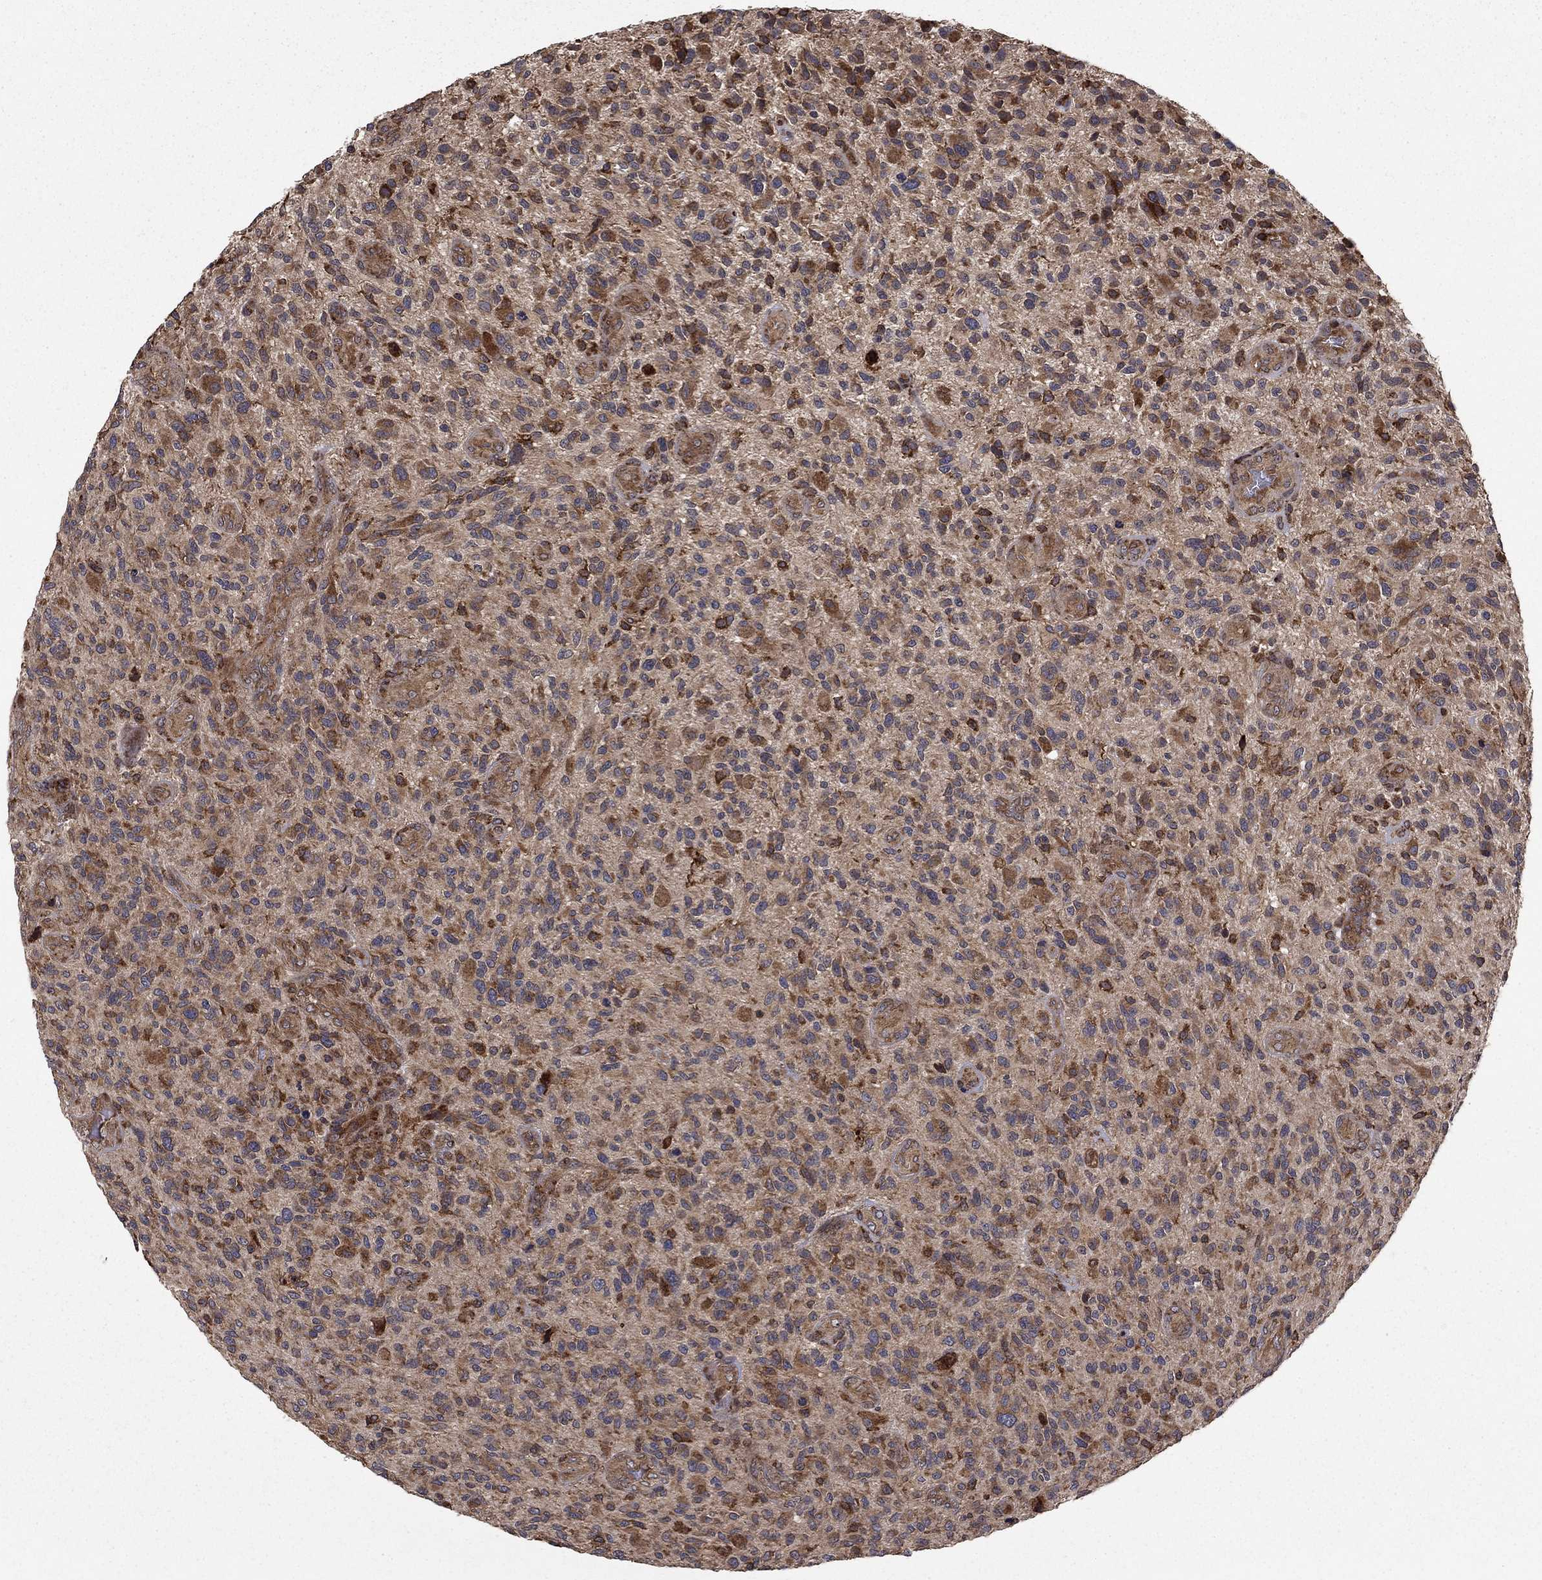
{"staining": {"intensity": "moderate", "quantity": ">75%", "location": "cytoplasmic/membranous"}, "tissue": "glioma", "cell_type": "Tumor cells", "image_type": "cancer", "snomed": [{"axis": "morphology", "description": "Glioma, malignant, High grade"}, {"axis": "topography", "description": "Brain"}], "caption": "Protein expression analysis of human glioma reveals moderate cytoplasmic/membranous expression in about >75% of tumor cells.", "gene": "BABAM2", "patient": {"sex": "male", "age": 47}}